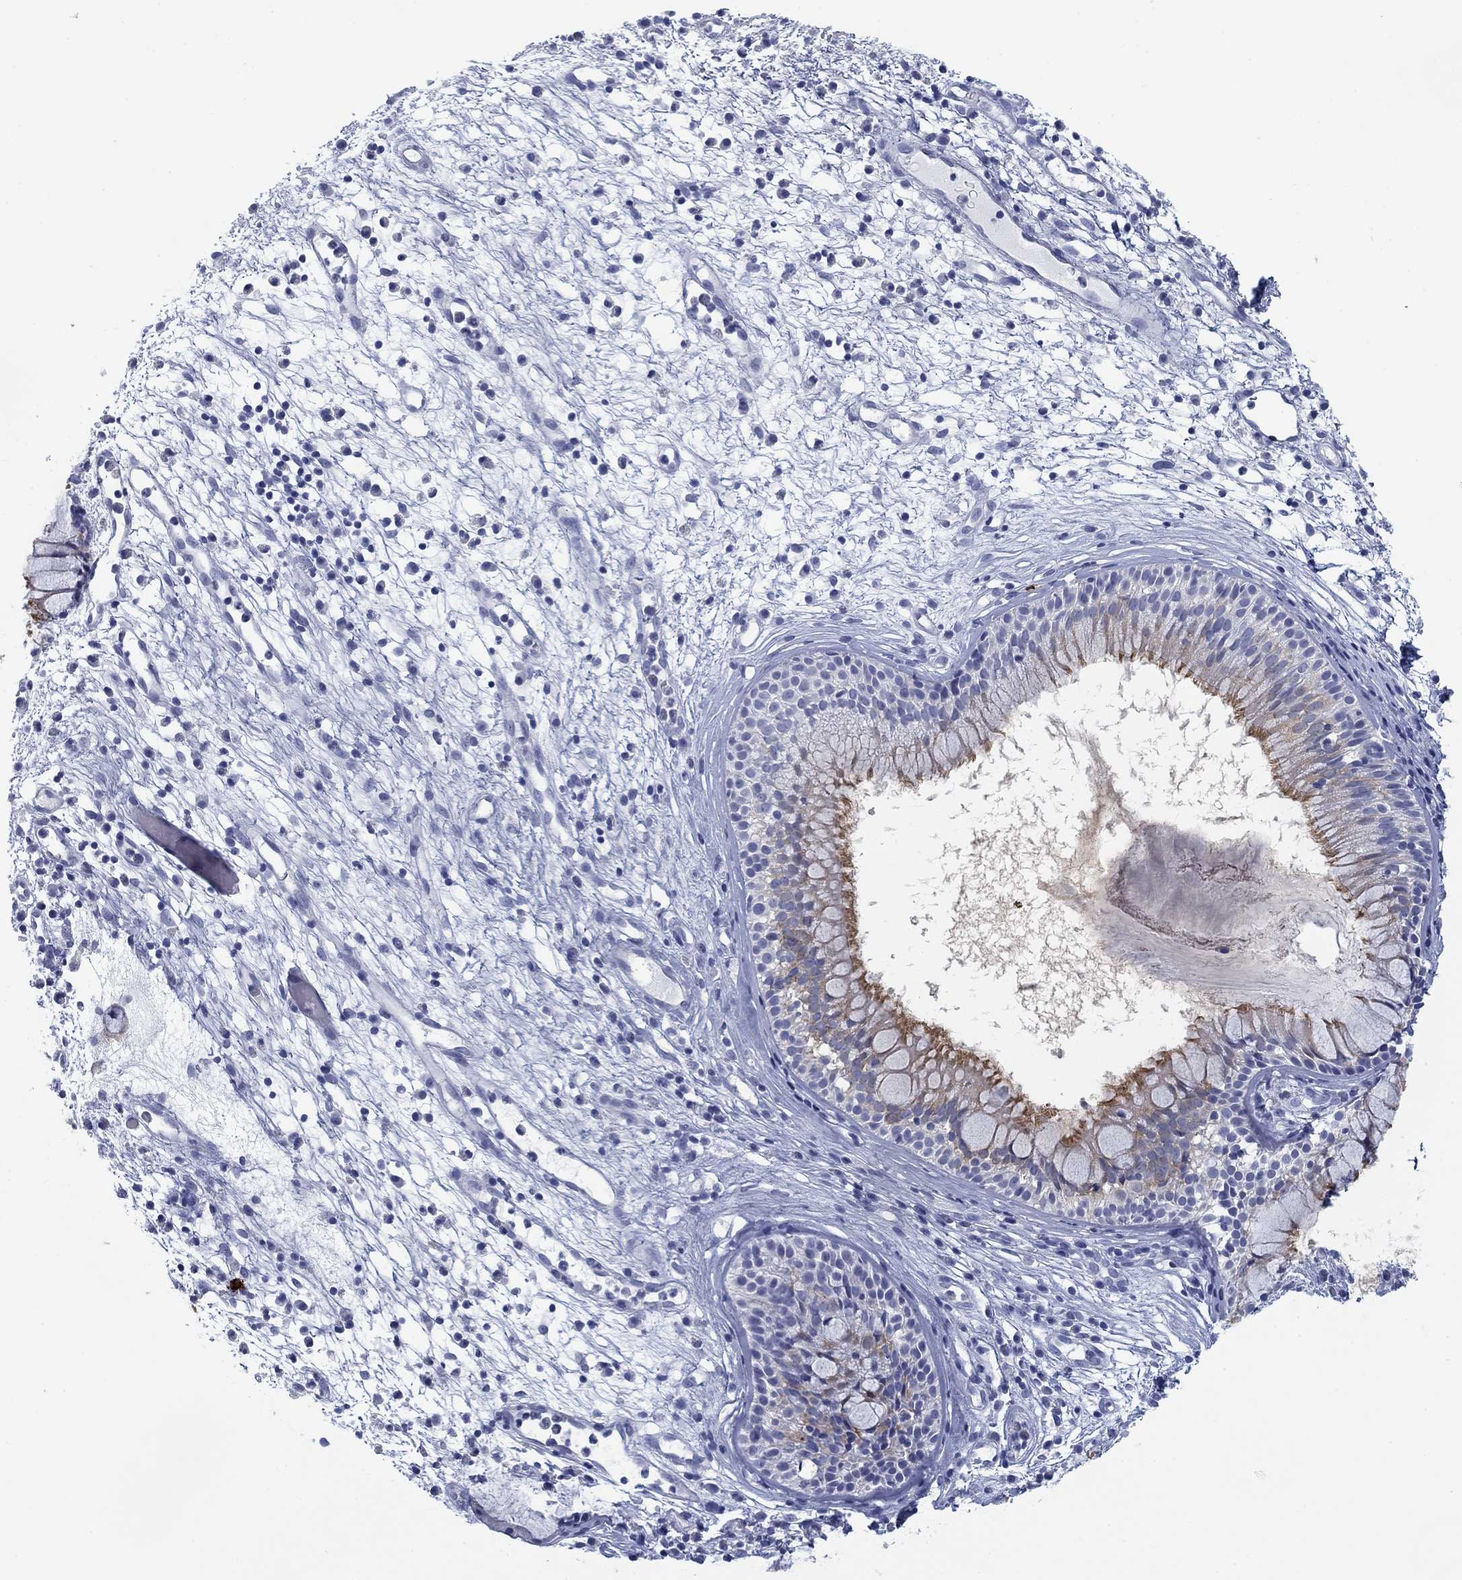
{"staining": {"intensity": "moderate", "quantity": "<25%", "location": "cytoplasmic/membranous"}, "tissue": "nasopharynx", "cell_type": "Respiratory epithelial cells", "image_type": "normal", "snomed": [{"axis": "morphology", "description": "Normal tissue, NOS"}, {"axis": "topography", "description": "Nasopharynx"}], "caption": "The micrograph displays a brown stain indicating the presence of a protein in the cytoplasmic/membranous of respiratory epithelial cells in nasopharynx.", "gene": "DNAL1", "patient": {"sex": "male", "age": 77}}